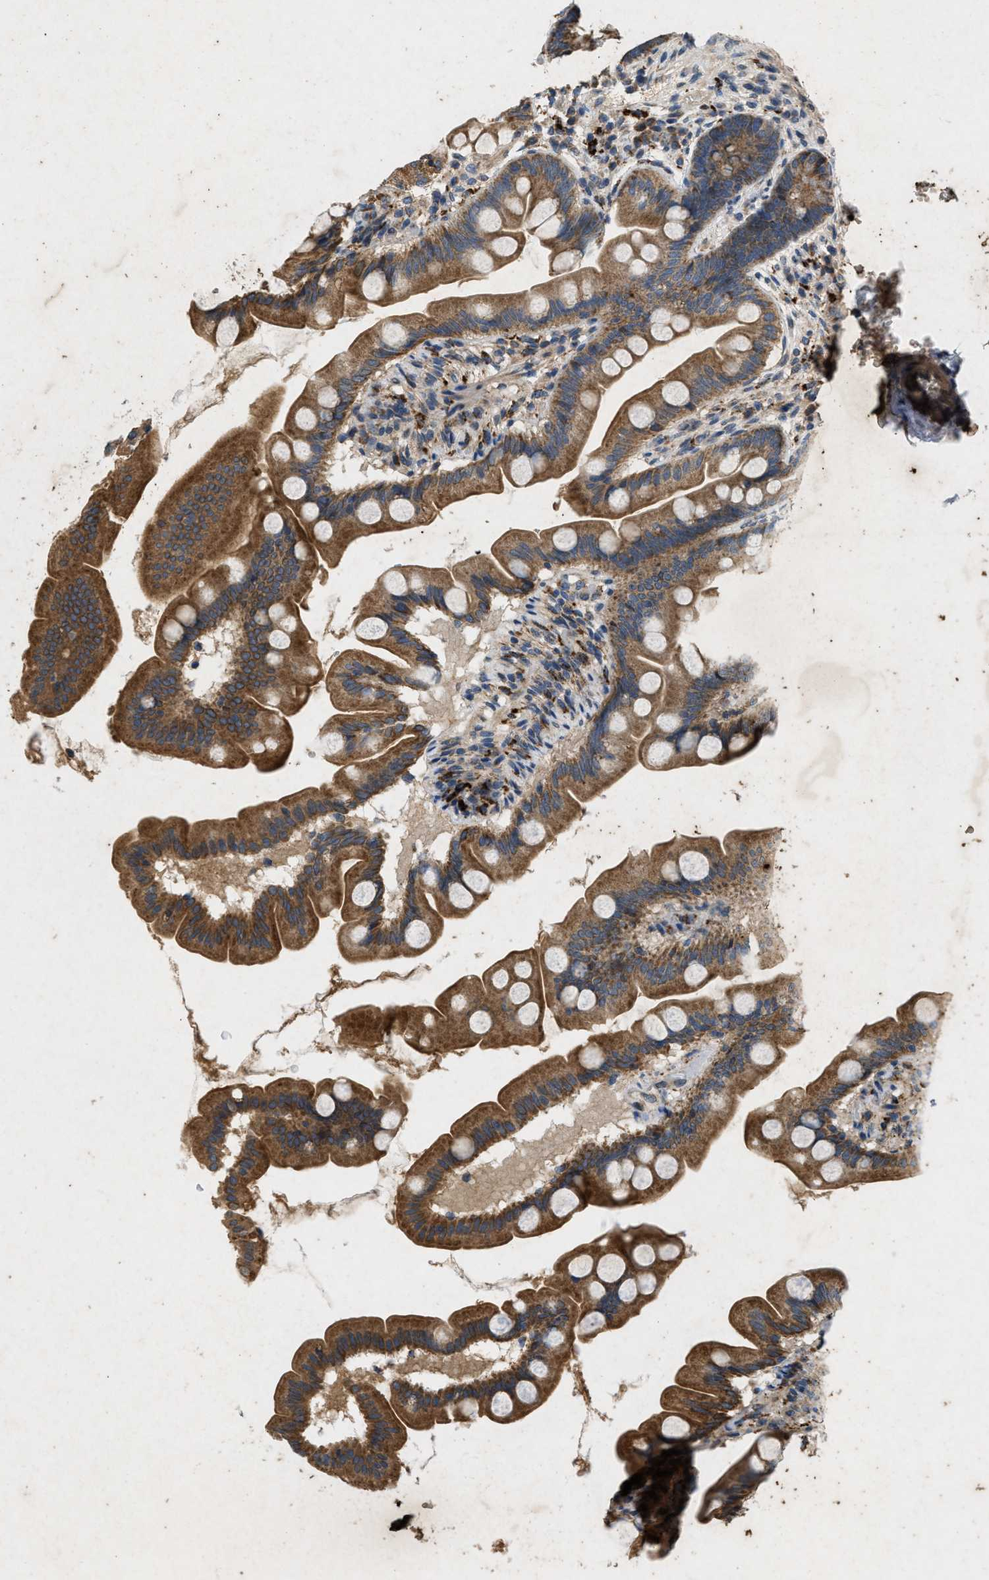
{"staining": {"intensity": "strong", "quantity": ">75%", "location": "cytoplasmic/membranous"}, "tissue": "small intestine", "cell_type": "Glandular cells", "image_type": "normal", "snomed": [{"axis": "morphology", "description": "Normal tissue, NOS"}, {"axis": "topography", "description": "Small intestine"}], "caption": "IHC of normal small intestine demonstrates high levels of strong cytoplasmic/membranous positivity in about >75% of glandular cells.", "gene": "PRKG2", "patient": {"sex": "female", "age": 56}}